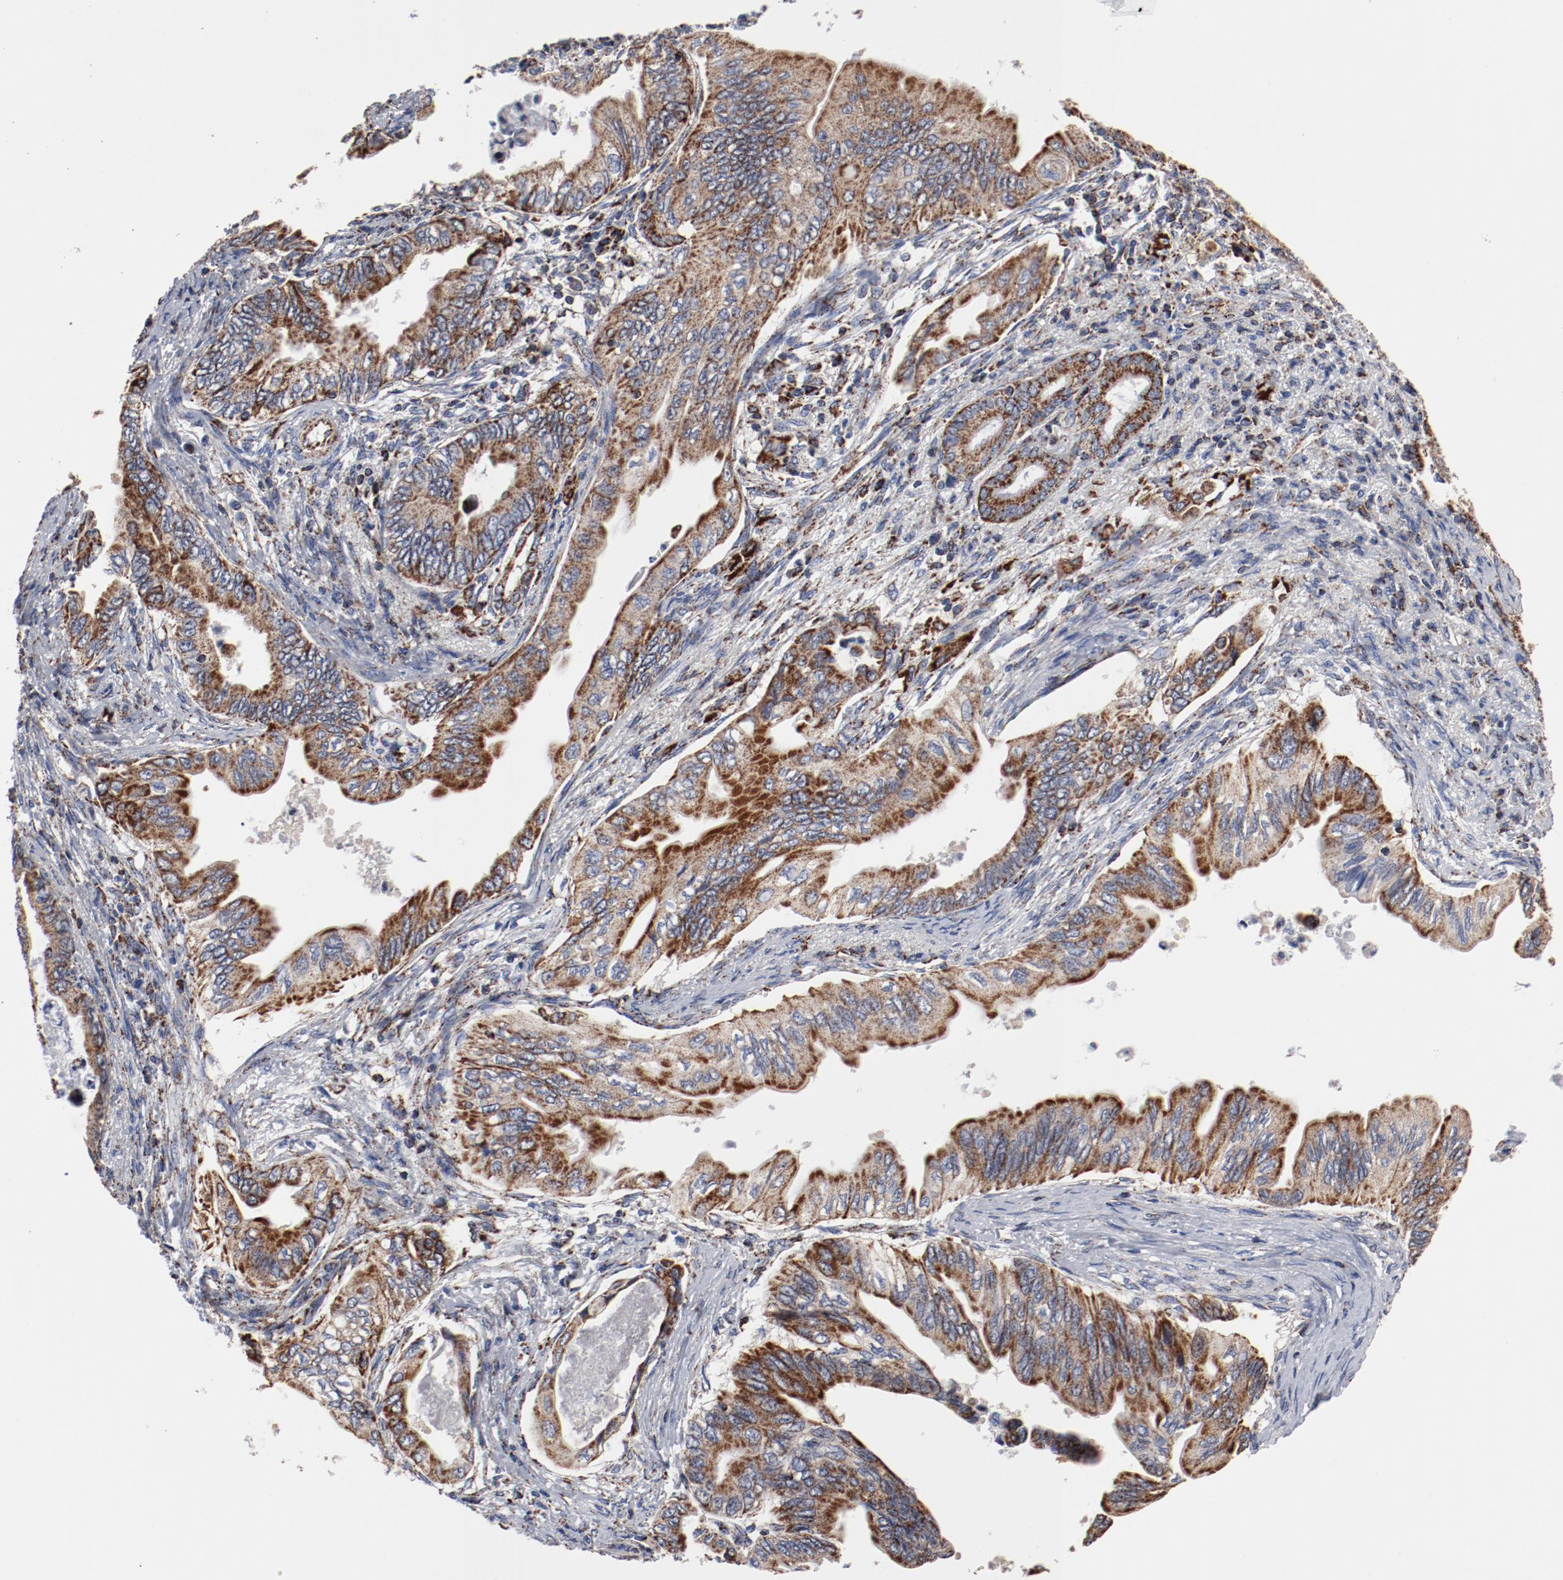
{"staining": {"intensity": "moderate", "quantity": ">75%", "location": "cytoplasmic/membranous"}, "tissue": "pancreatic cancer", "cell_type": "Tumor cells", "image_type": "cancer", "snomed": [{"axis": "morphology", "description": "Adenocarcinoma, NOS"}, {"axis": "topography", "description": "Pancreas"}], "caption": "IHC of human pancreatic cancer displays medium levels of moderate cytoplasmic/membranous staining in approximately >75% of tumor cells.", "gene": "NDUFV2", "patient": {"sex": "female", "age": 66}}